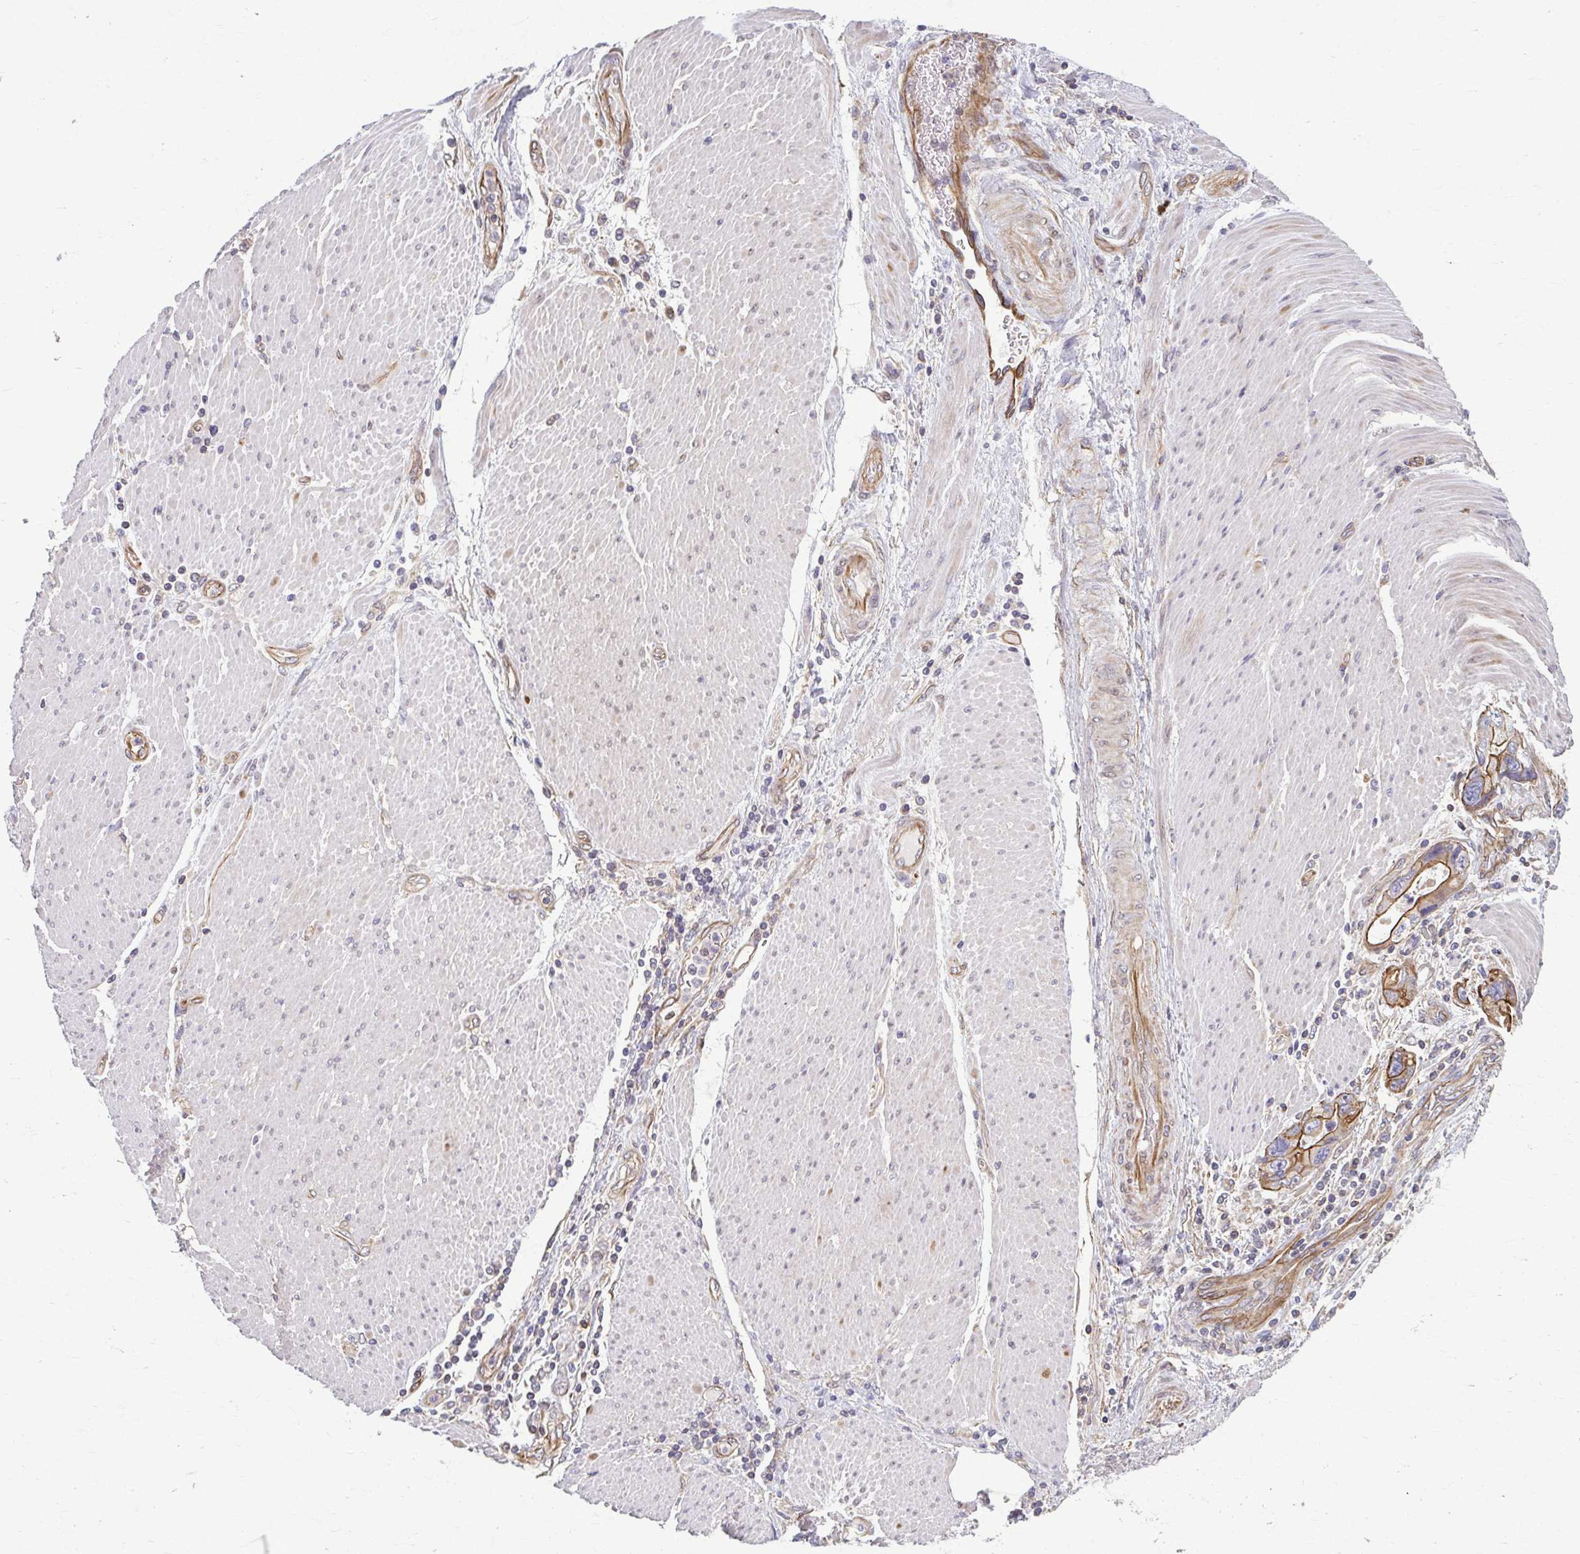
{"staining": {"intensity": "strong", "quantity": "25%-75%", "location": "cytoplasmic/membranous"}, "tissue": "stomach cancer", "cell_type": "Tumor cells", "image_type": "cancer", "snomed": [{"axis": "morphology", "description": "Adenocarcinoma, NOS"}, {"axis": "topography", "description": "Pancreas"}, {"axis": "topography", "description": "Stomach, upper"}], "caption": "There is high levels of strong cytoplasmic/membranous expression in tumor cells of stomach cancer (adenocarcinoma), as demonstrated by immunohistochemical staining (brown color).", "gene": "EID2B", "patient": {"sex": "male", "age": 77}}